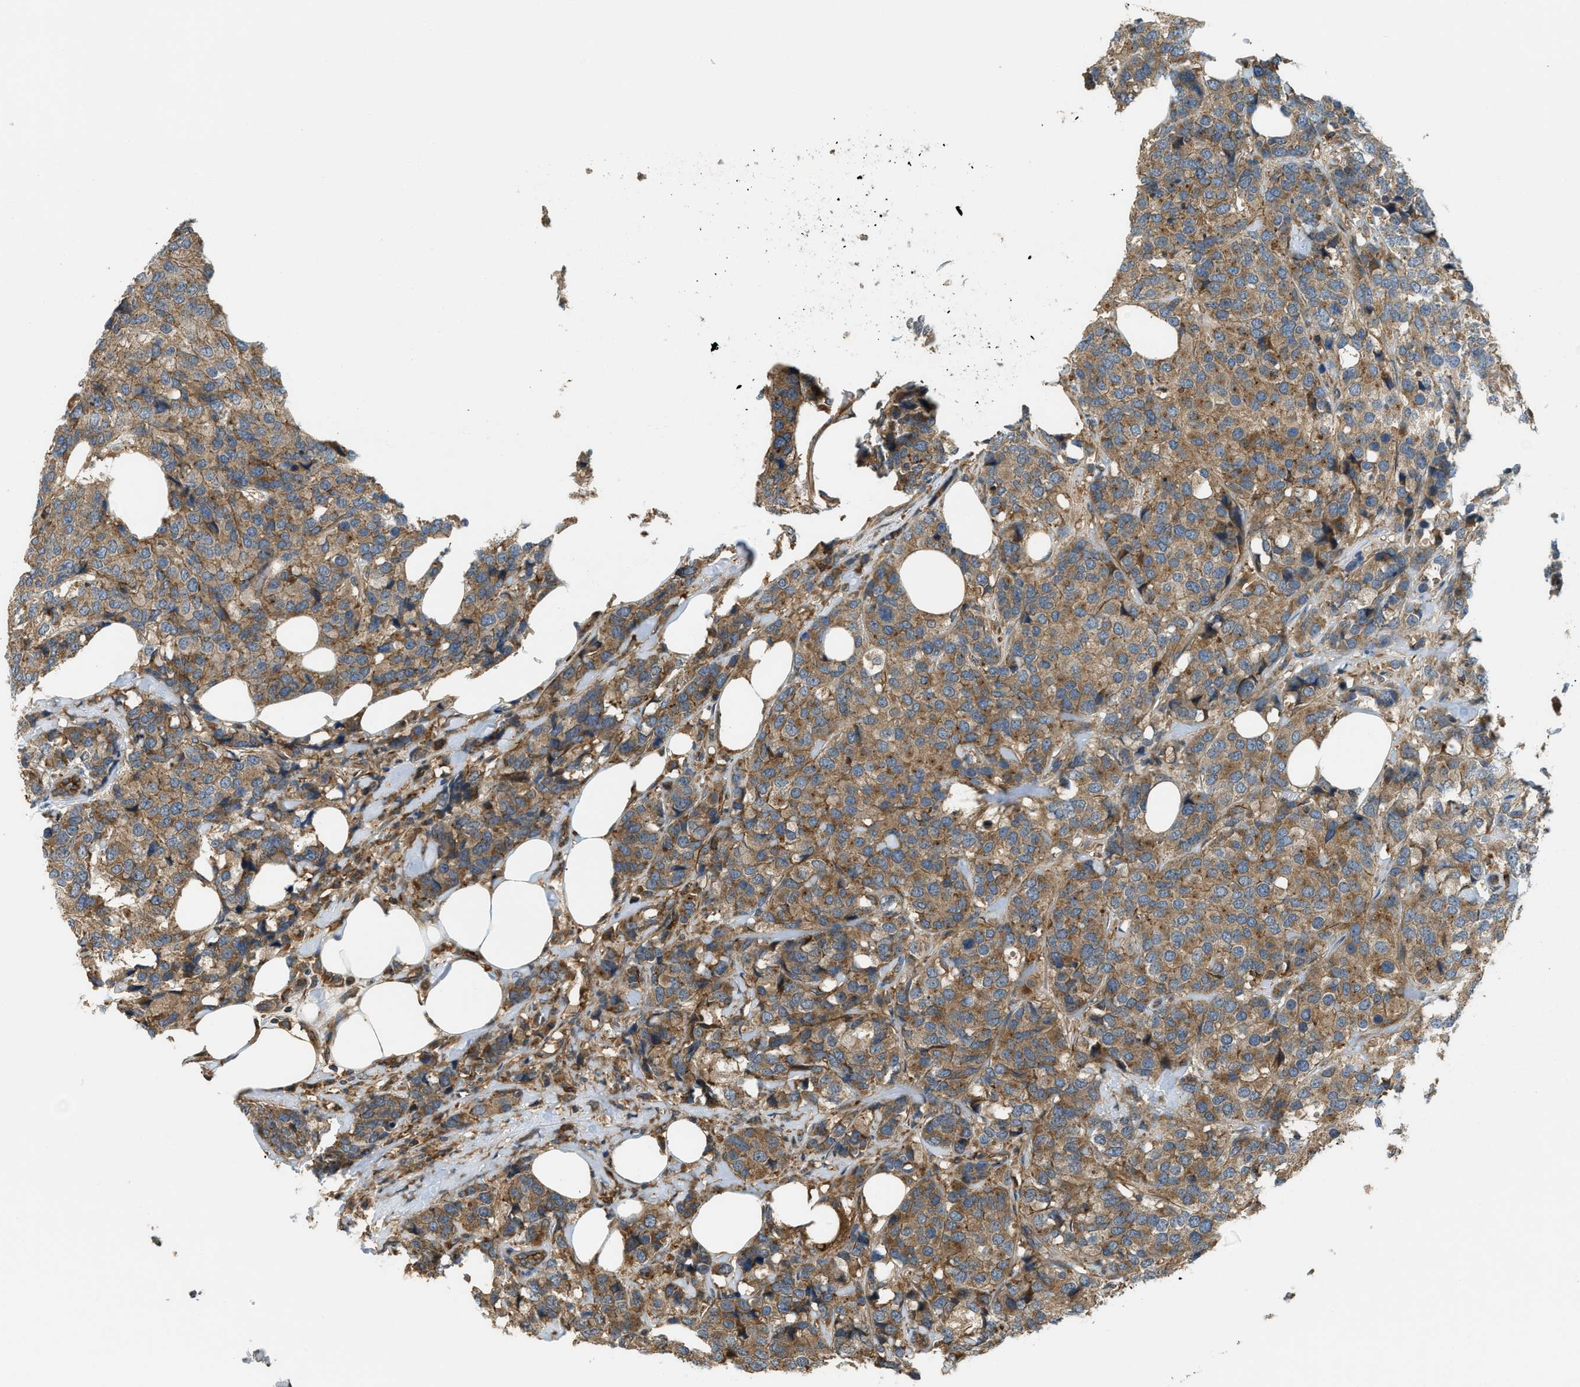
{"staining": {"intensity": "moderate", "quantity": ">75%", "location": "cytoplasmic/membranous"}, "tissue": "breast cancer", "cell_type": "Tumor cells", "image_type": "cancer", "snomed": [{"axis": "morphology", "description": "Lobular carcinoma"}, {"axis": "topography", "description": "Breast"}], "caption": "A medium amount of moderate cytoplasmic/membranous positivity is present in about >75% of tumor cells in breast lobular carcinoma tissue.", "gene": "BAG4", "patient": {"sex": "female", "age": 59}}